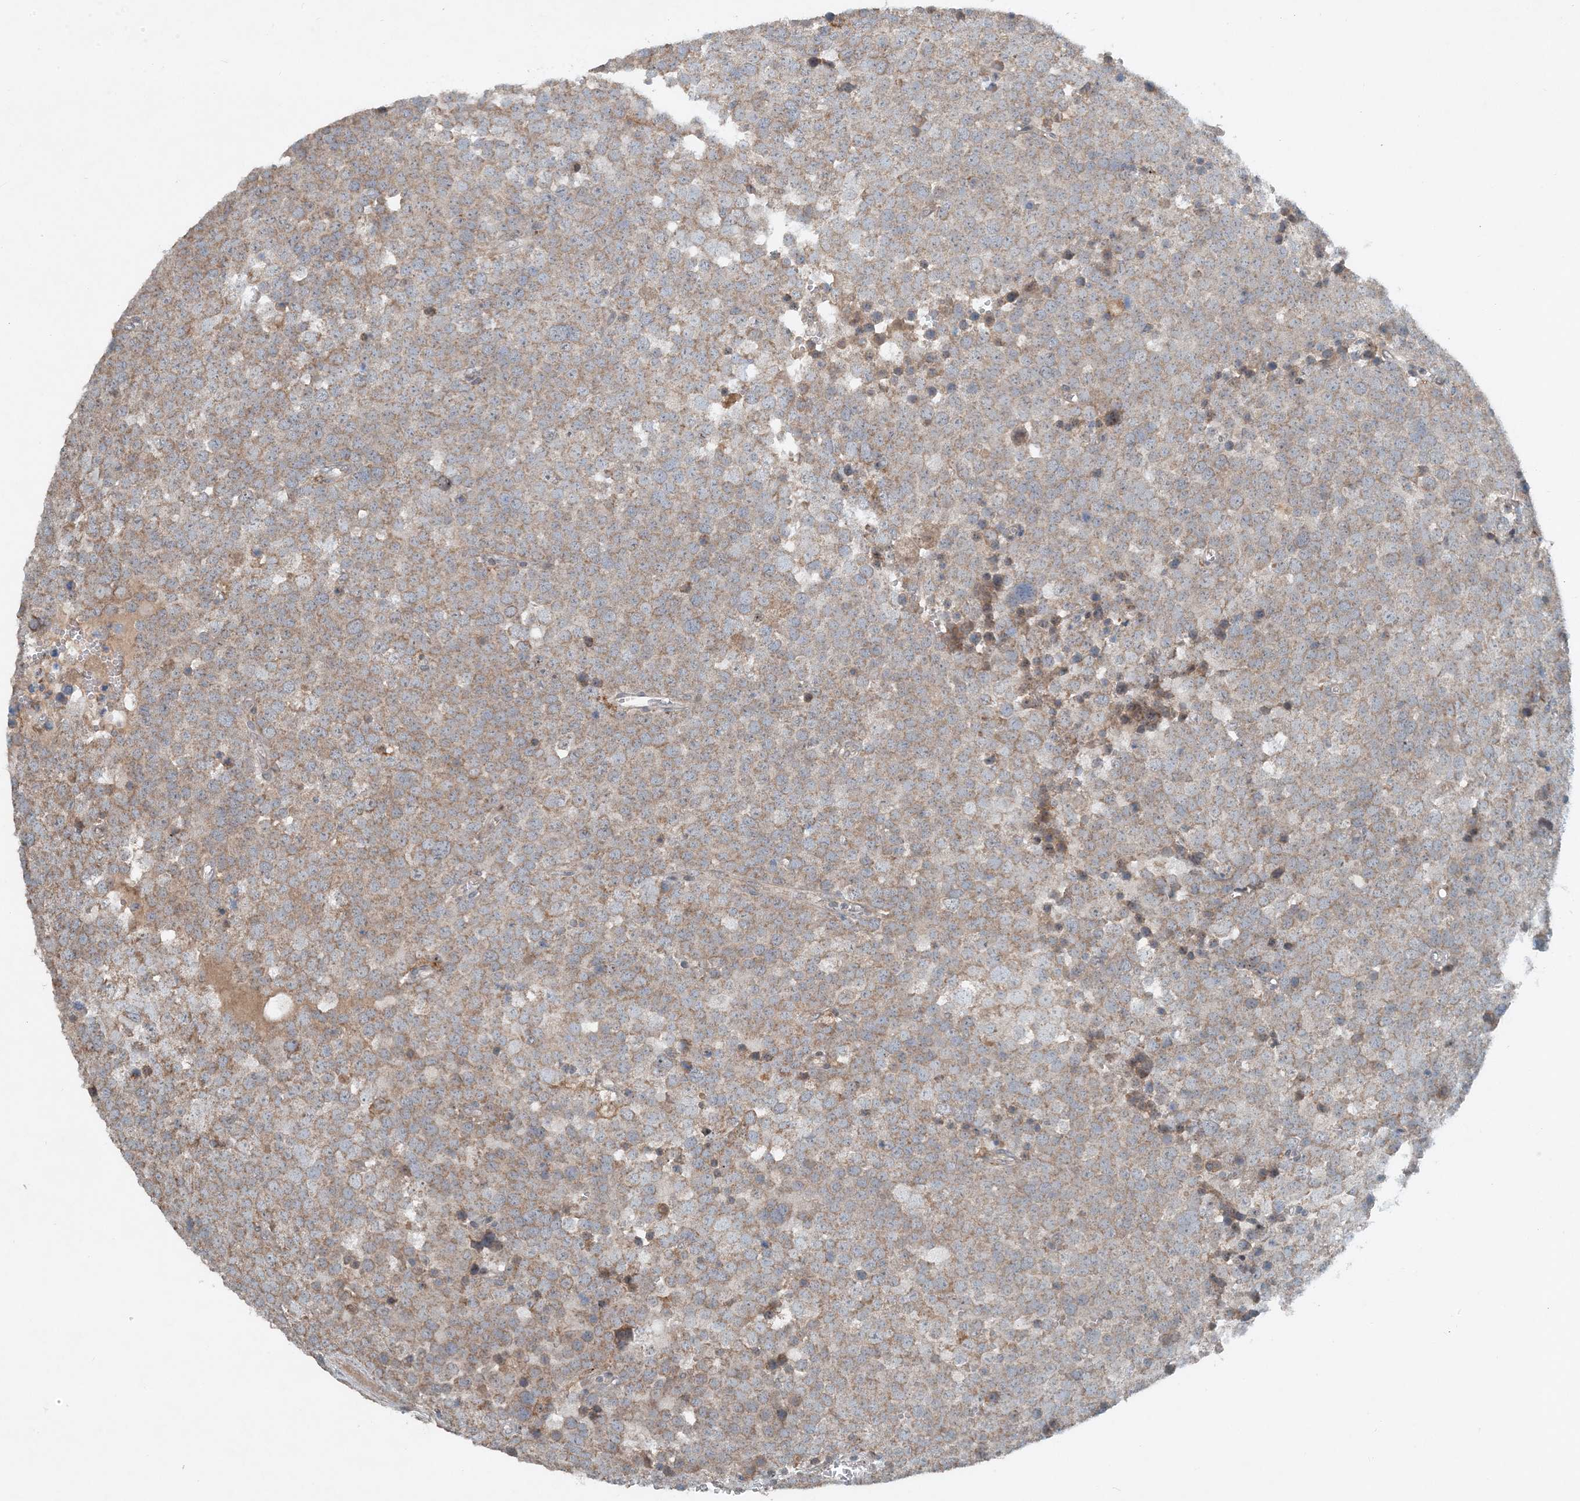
{"staining": {"intensity": "moderate", "quantity": ">75%", "location": "cytoplasmic/membranous"}, "tissue": "testis cancer", "cell_type": "Tumor cells", "image_type": "cancer", "snomed": [{"axis": "morphology", "description": "Seminoma, NOS"}, {"axis": "topography", "description": "Testis"}], "caption": "The image displays immunohistochemical staining of seminoma (testis). There is moderate cytoplasmic/membranous positivity is appreciated in about >75% of tumor cells.", "gene": "MITD1", "patient": {"sex": "male", "age": 71}}